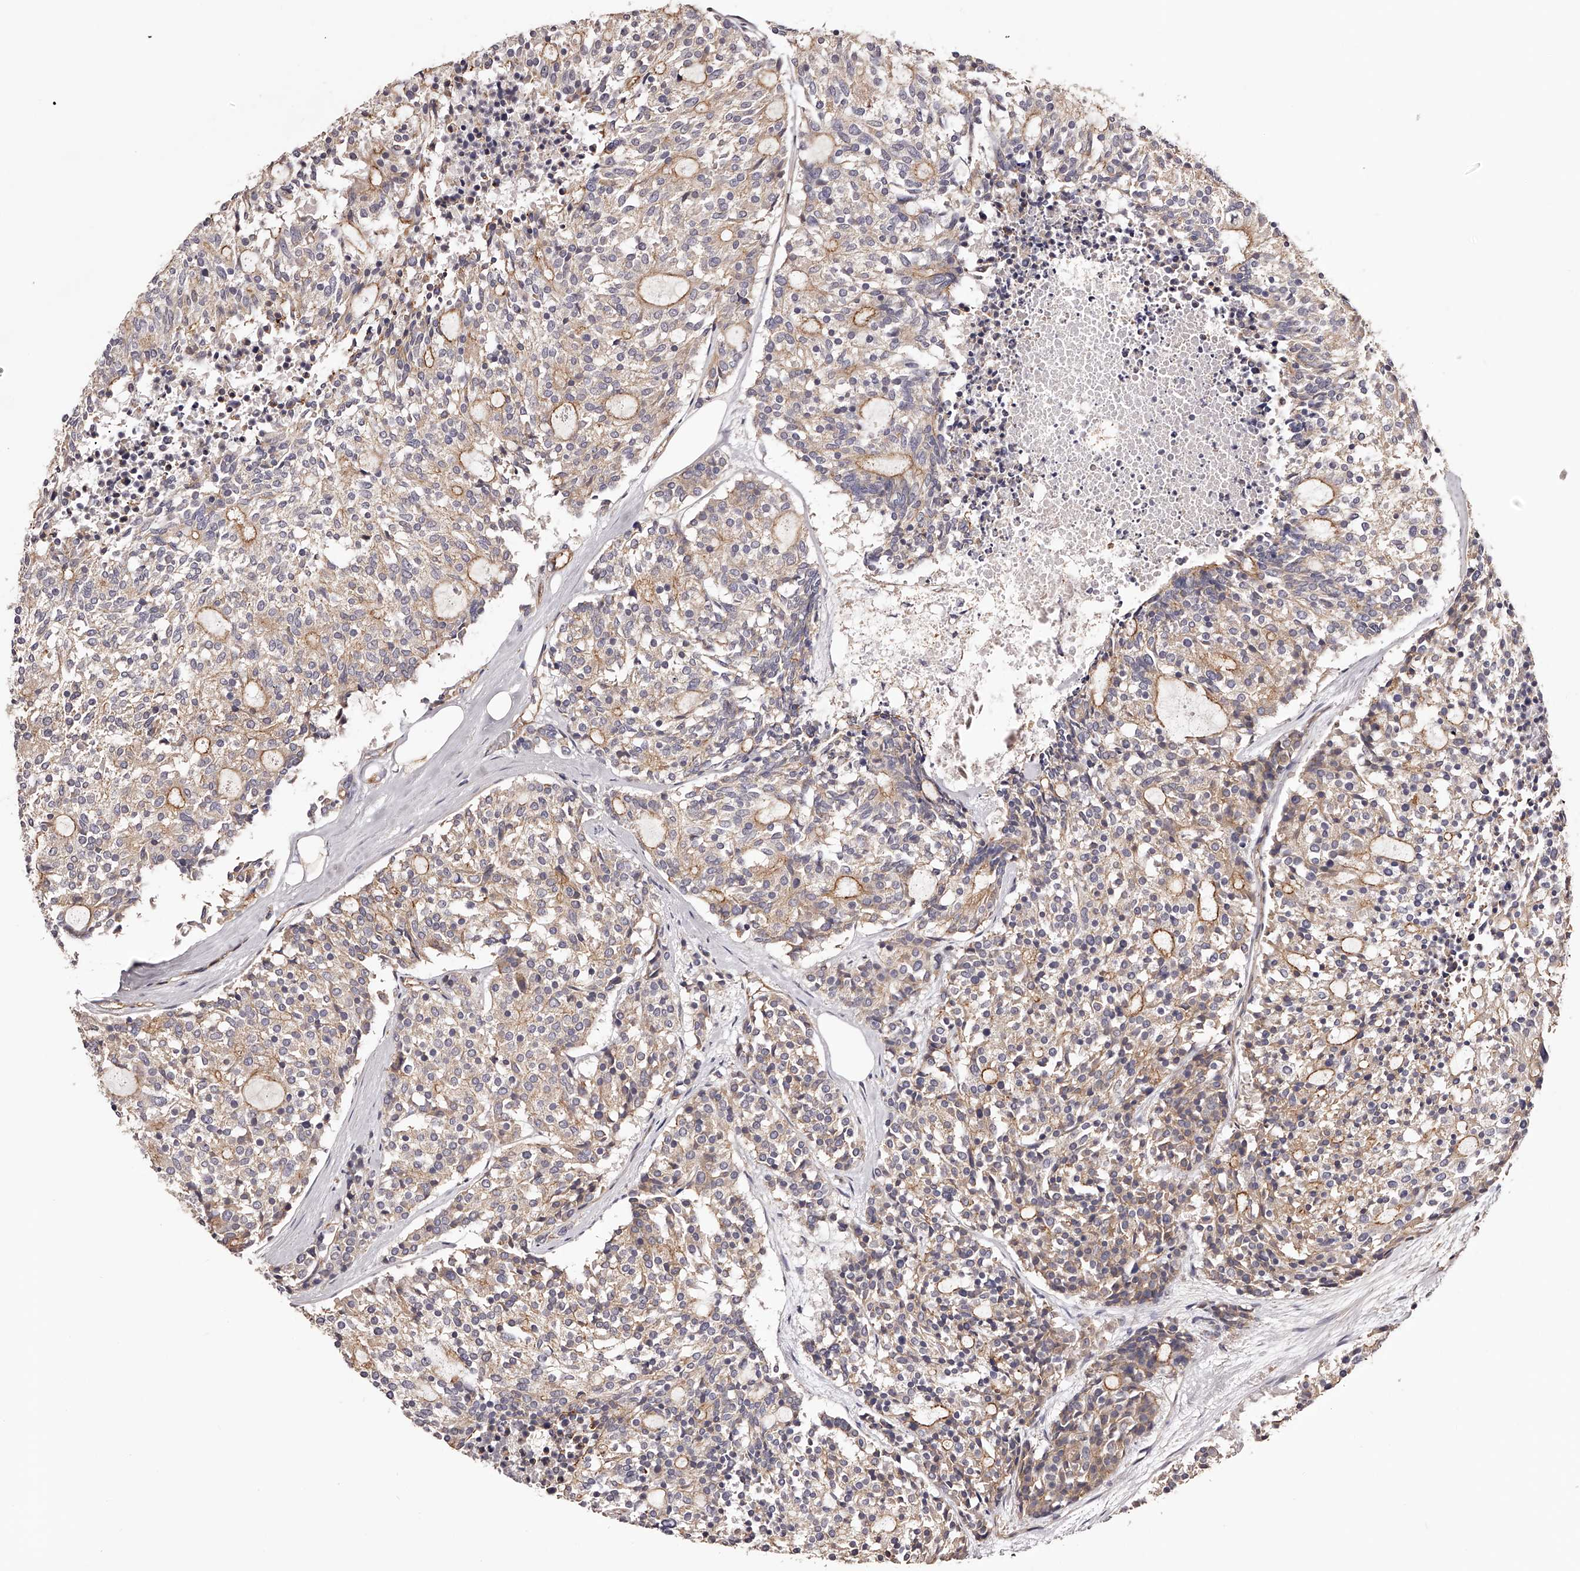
{"staining": {"intensity": "weak", "quantity": ">75%", "location": "cytoplasmic/membranous"}, "tissue": "carcinoid", "cell_type": "Tumor cells", "image_type": "cancer", "snomed": [{"axis": "morphology", "description": "Carcinoid, malignant, NOS"}, {"axis": "topography", "description": "Pancreas"}], "caption": "This is an image of immunohistochemistry (IHC) staining of carcinoid, which shows weak expression in the cytoplasmic/membranous of tumor cells.", "gene": "LTV1", "patient": {"sex": "female", "age": 54}}